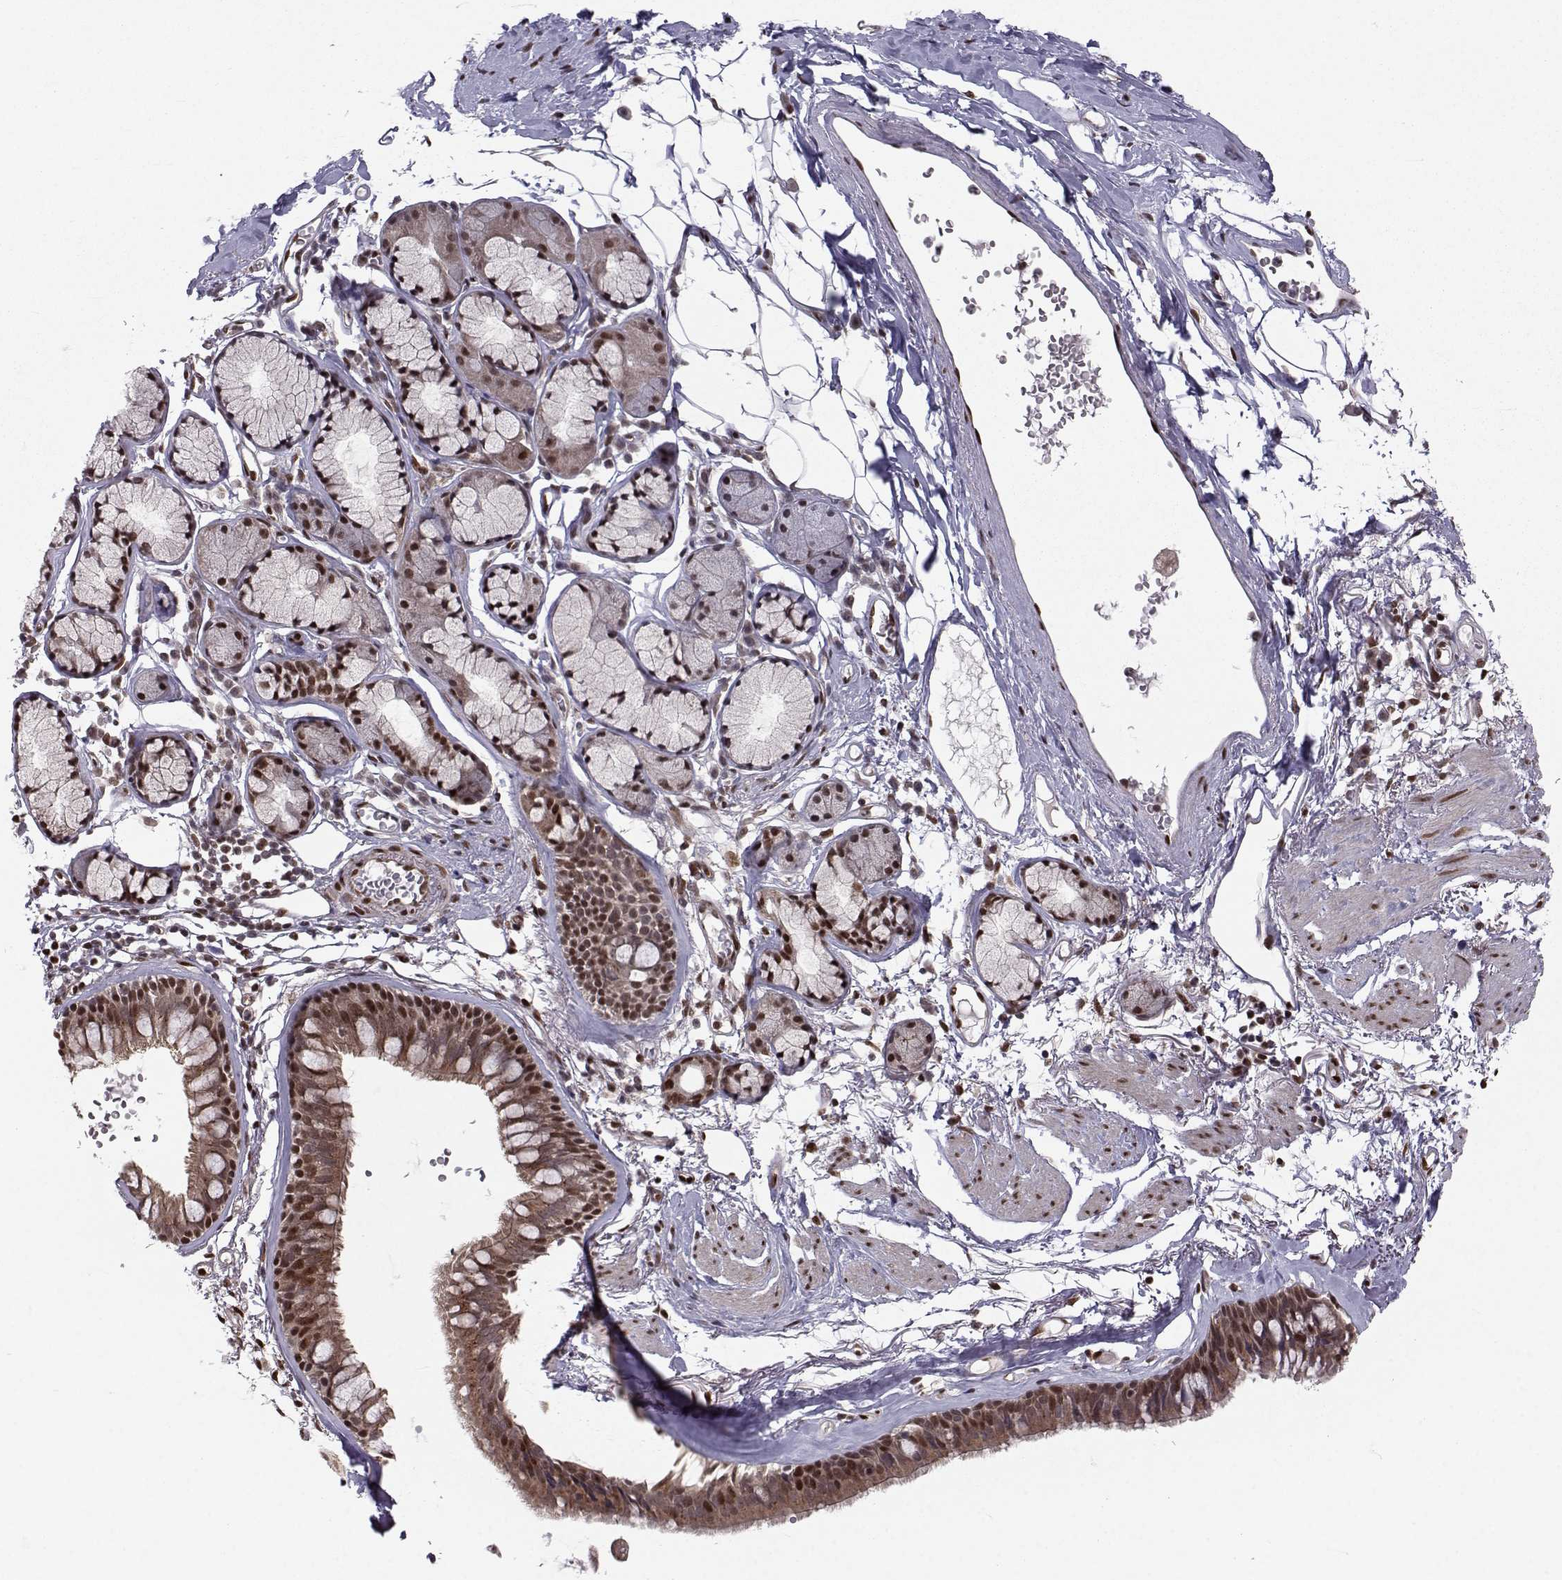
{"staining": {"intensity": "strong", "quantity": "25%-75%", "location": "cytoplasmic/membranous,nuclear"}, "tissue": "bronchus", "cell_type": "Respiratory epithelial cells", "image_type": "normal", "snomed": [{"axis": "morphology", "description": "Normal tissue, NOS"}, {"axis": "morphology", "description": "Squamous cell carcinoma, NOS"}, {"axis": "topography", "description": "Cartilage tissue"}, {"axis": "topography", "description": "Bronchus"}], "caption": "Normal bronchus demonstrates strong cytoplasmic/membranous,nuclear positivity in about 25%-75% of respiratory epithelial cells (DAB IHC, brown staining for protein, blue staining for nuclei)..", "gene": "PKN2", "patient": {"sex": "male", "age": 72}}